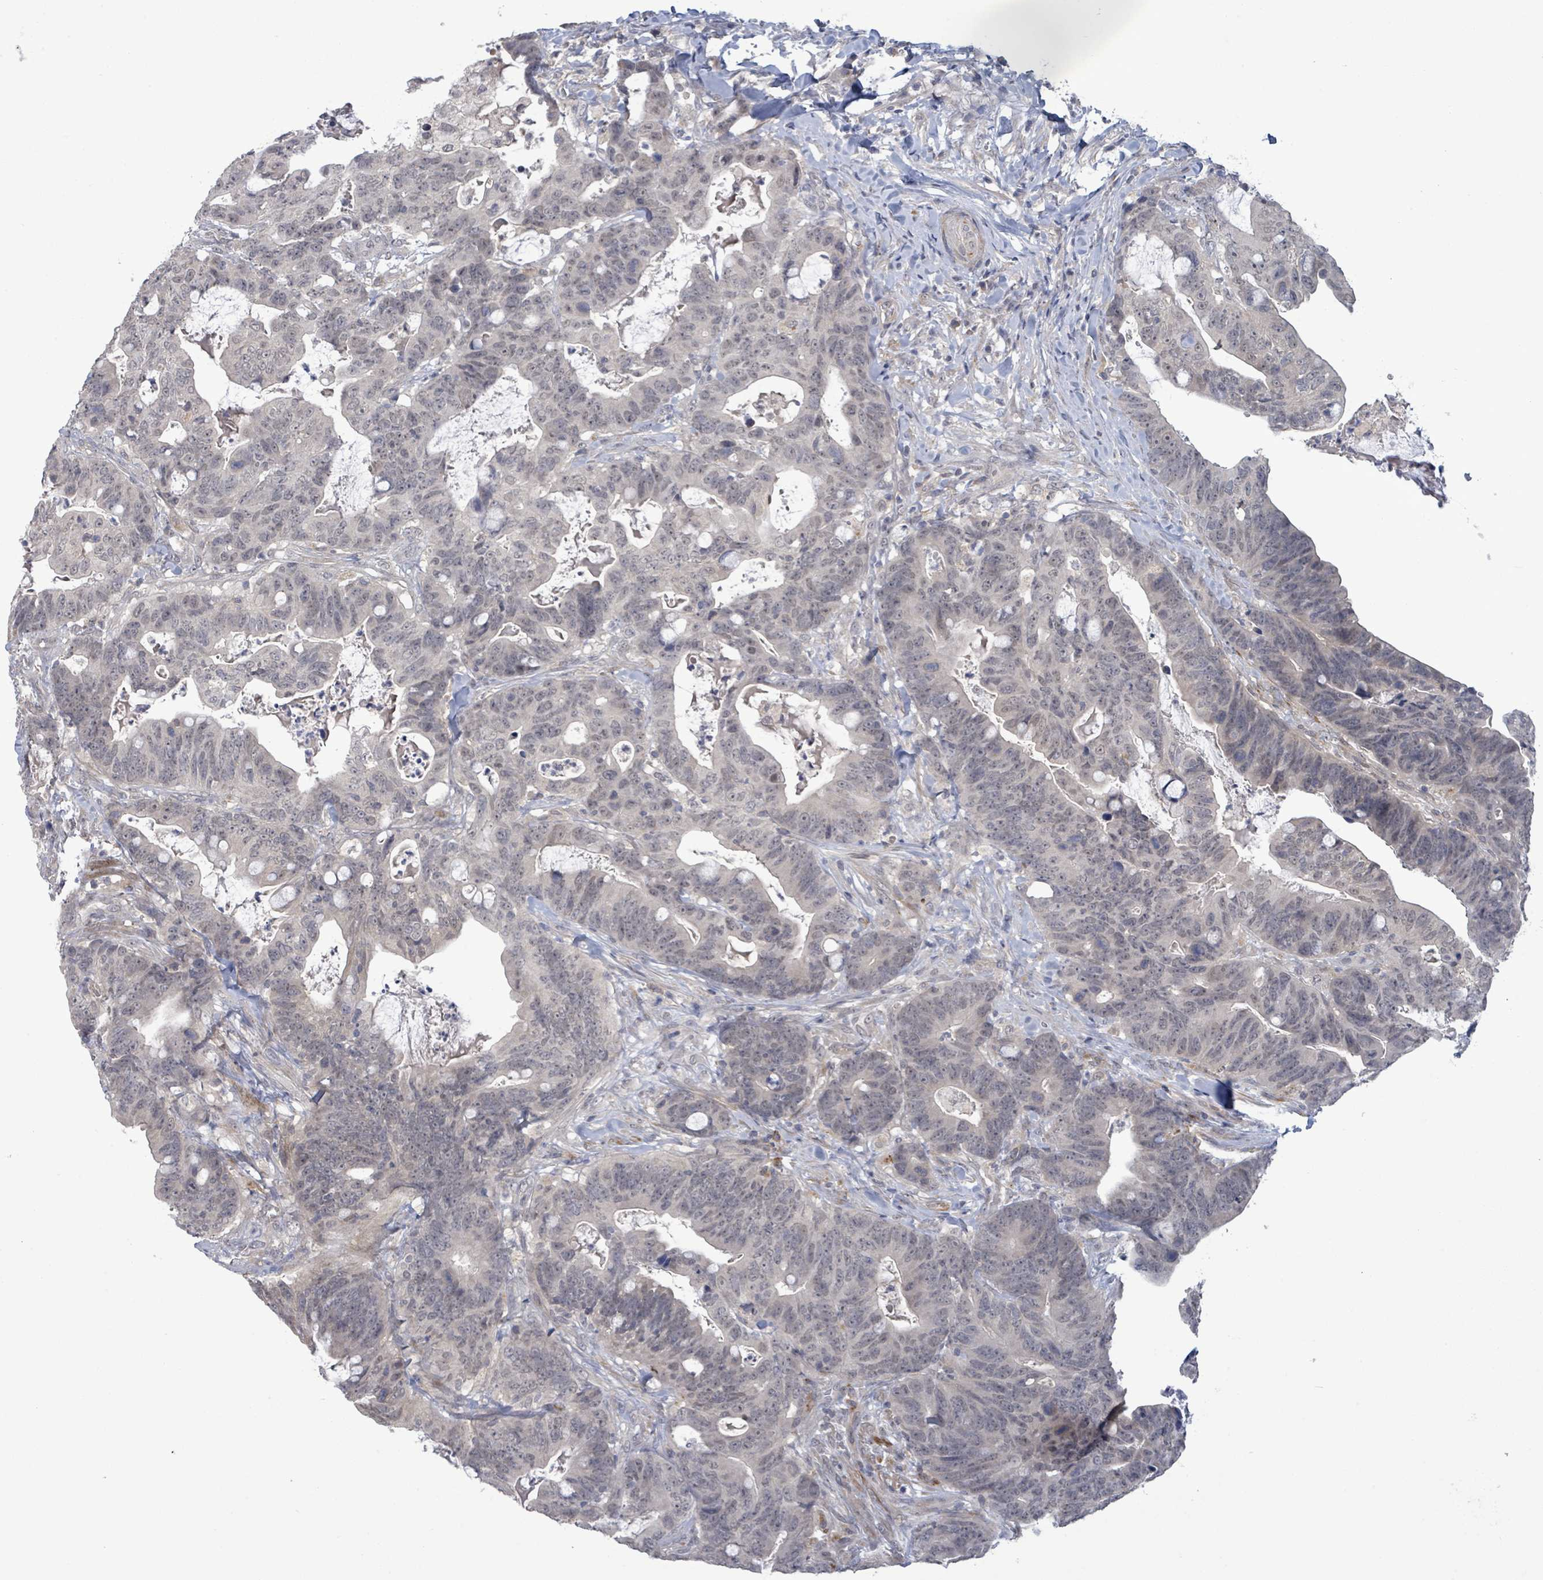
{"staining": {"intensity": "negative", "quantity": "none", "location": "none"}, "tissue": "colorectal cancer", "cell_type": "Tumor cells", "image_type": "cancer", "snomed": [{"axis": "morphology", "description": "Adenocarcinoma, NOS"}, {"axis": "topography", "description": "Colon"}], "caption": "An immunohistochemistry (IHC) photomicrograph of adenocarcinoma (colorectal) is shown. There is no staining in tumor cells of adenocarcinoma (colorectal).", "gene": "AMMECR1", "patient": {"sex": "female", "age": 82}}